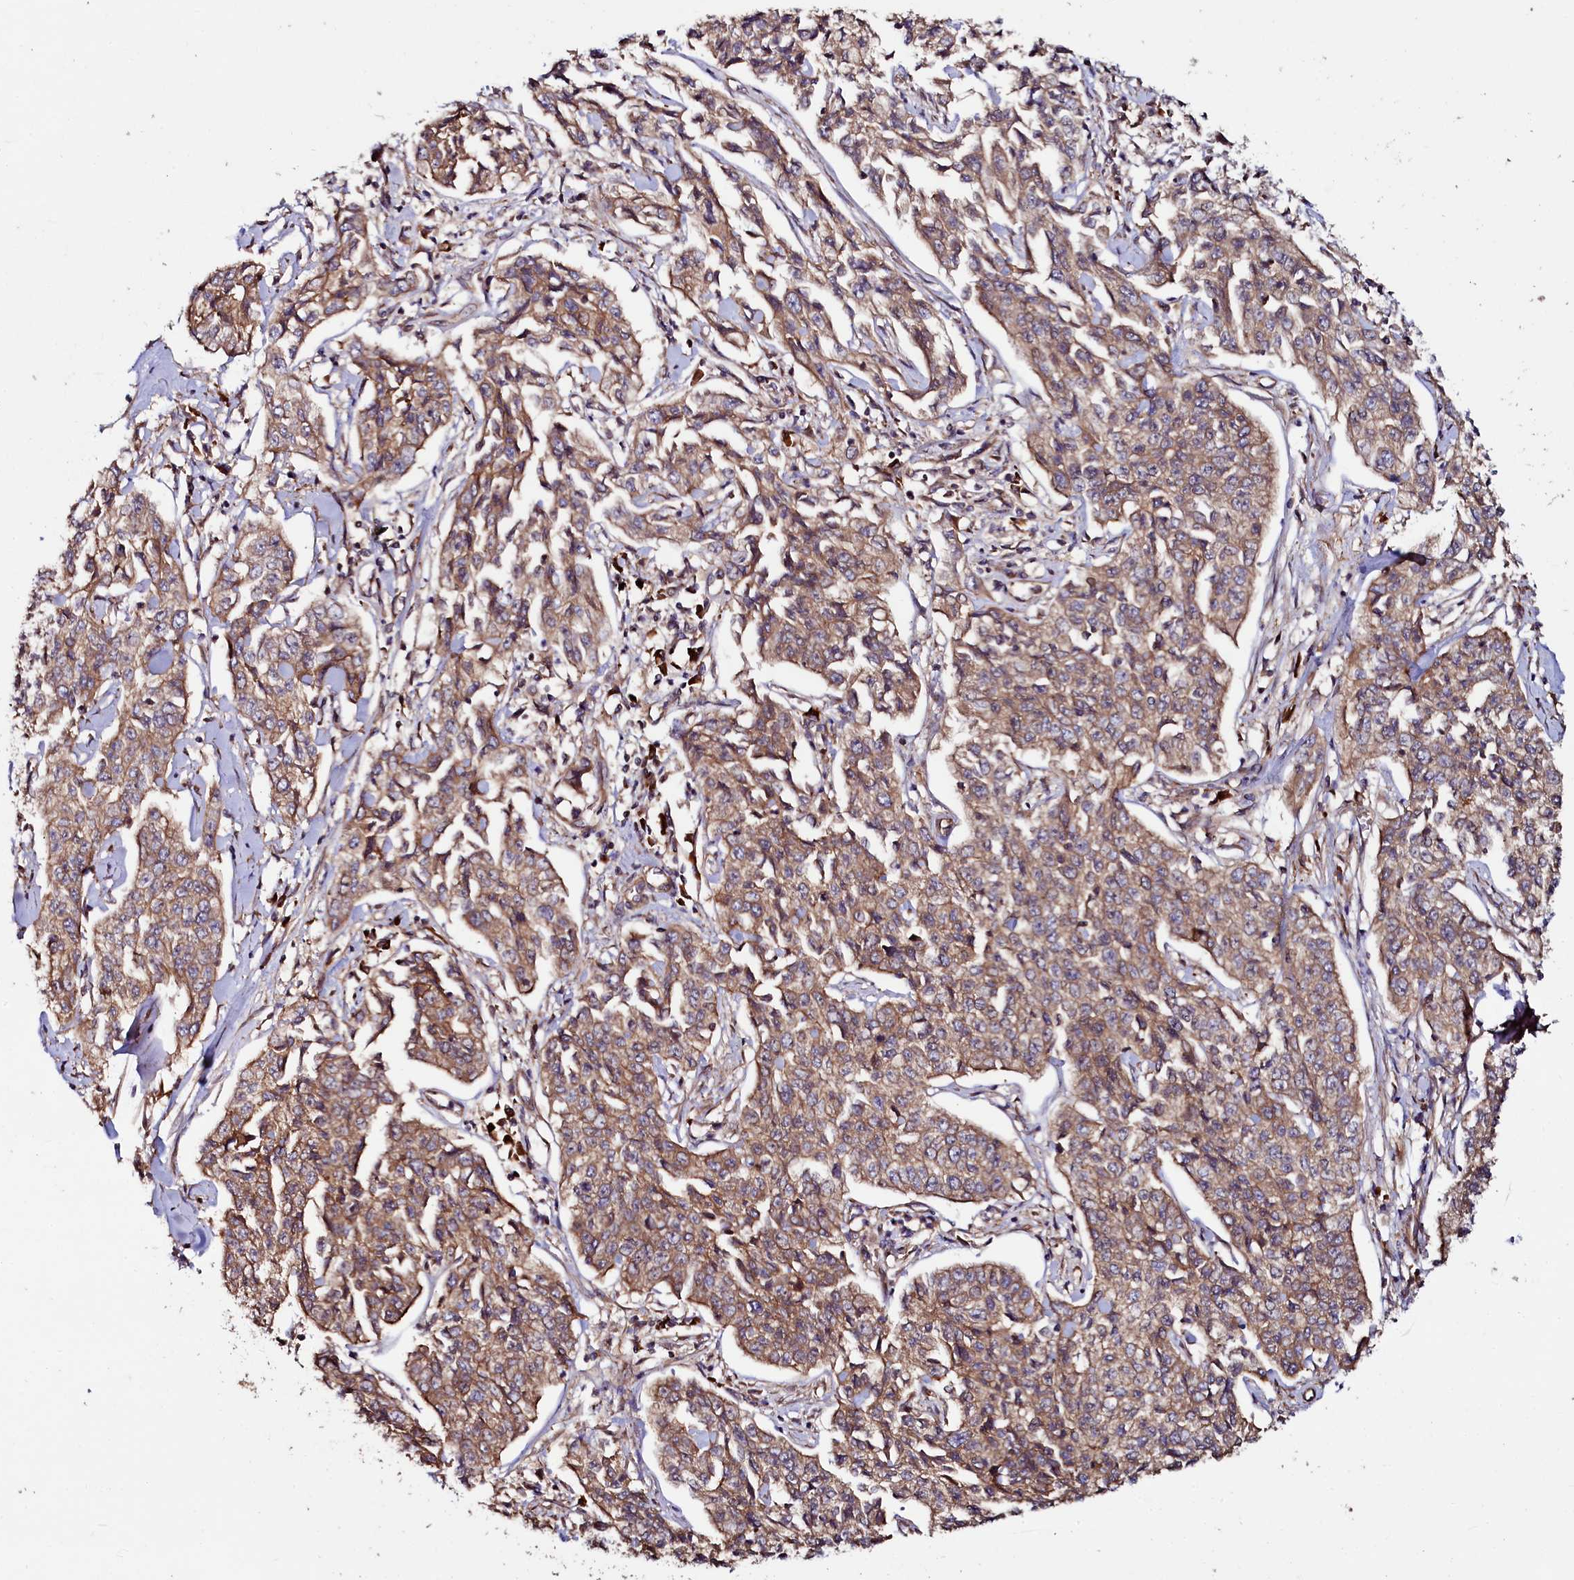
{"staining": {"intensity": "moderate", "quantity": ">75%", "location": "cytoplasmic/membranous"}, "tissue": "cervical cancer", "cell_type": "Tumor cells", "image_type": "cancer", "snomed": [{"axis": "morphology", "description": "Squamous cell carcinoma, NOS"}, {"axis": "topography", "description": "Cervix"}], "caption": "Brown immunohistochemical staining in human squamous cell carcinoma (cervical) displays moderate cytoplasmic/membranous staining in approximately >75% of tumor cells.", "gene": "USPL1", "patient": {"sex": "female", "age": 35}}